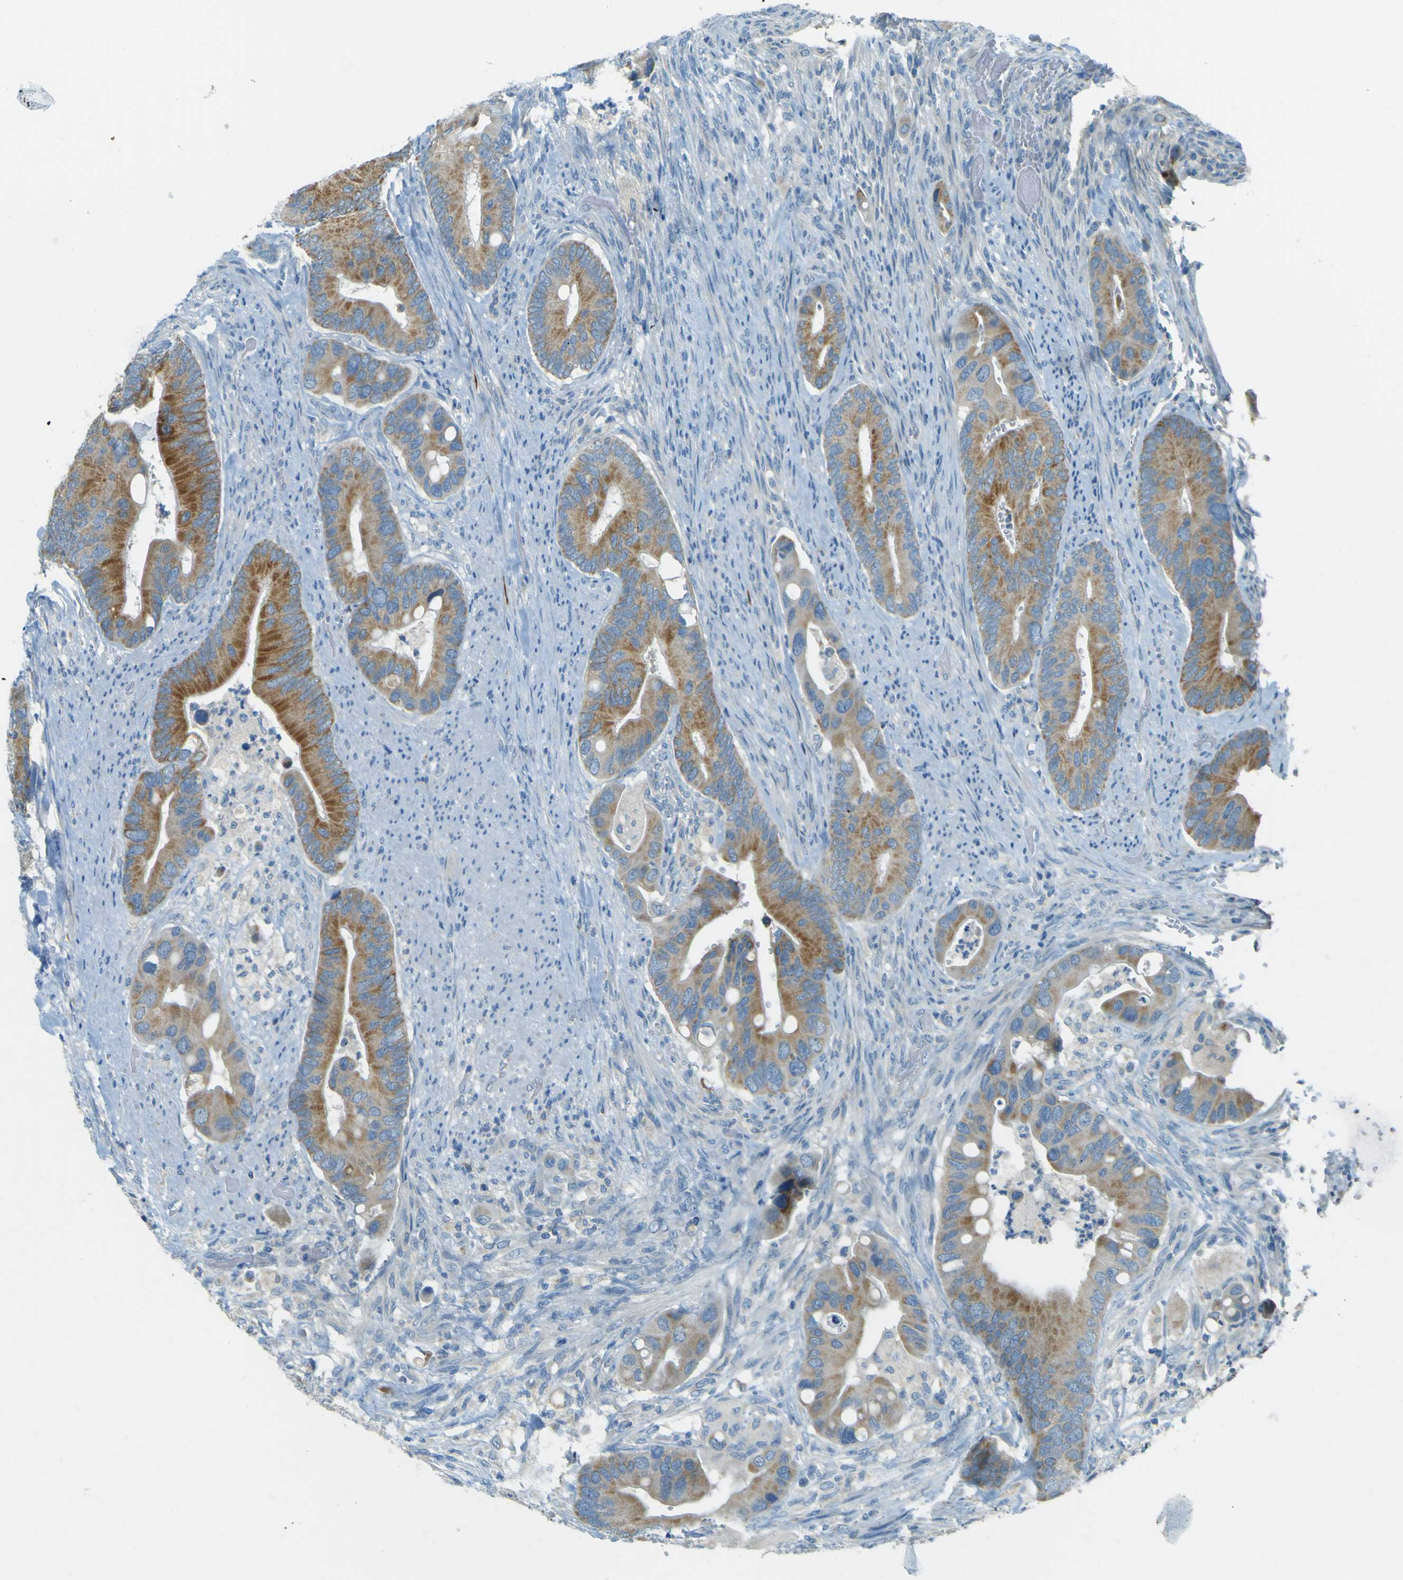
{"staining": {"intensity": "moderate", "quantity": ">75%", "location": "cytoplasmic/membranous"}, "tissue": "colorectal cancer", "cell_type": "Tumor cells", "image_type": "cancer", "snomed": [{"axis": "morphology", "description": "Adenocarcinoma, NOS"}, {"axis": "topography", "description": "Colon"}], "caption": "Immunohistochemical staining of human colorectal cancer (adenocarcinoma) demonstrates moderate cytoplasmic/membranous protein staining in about >75% of tumor cells.", "gene": "FKTN", "patient": {"sex": "female", "age": 86}}